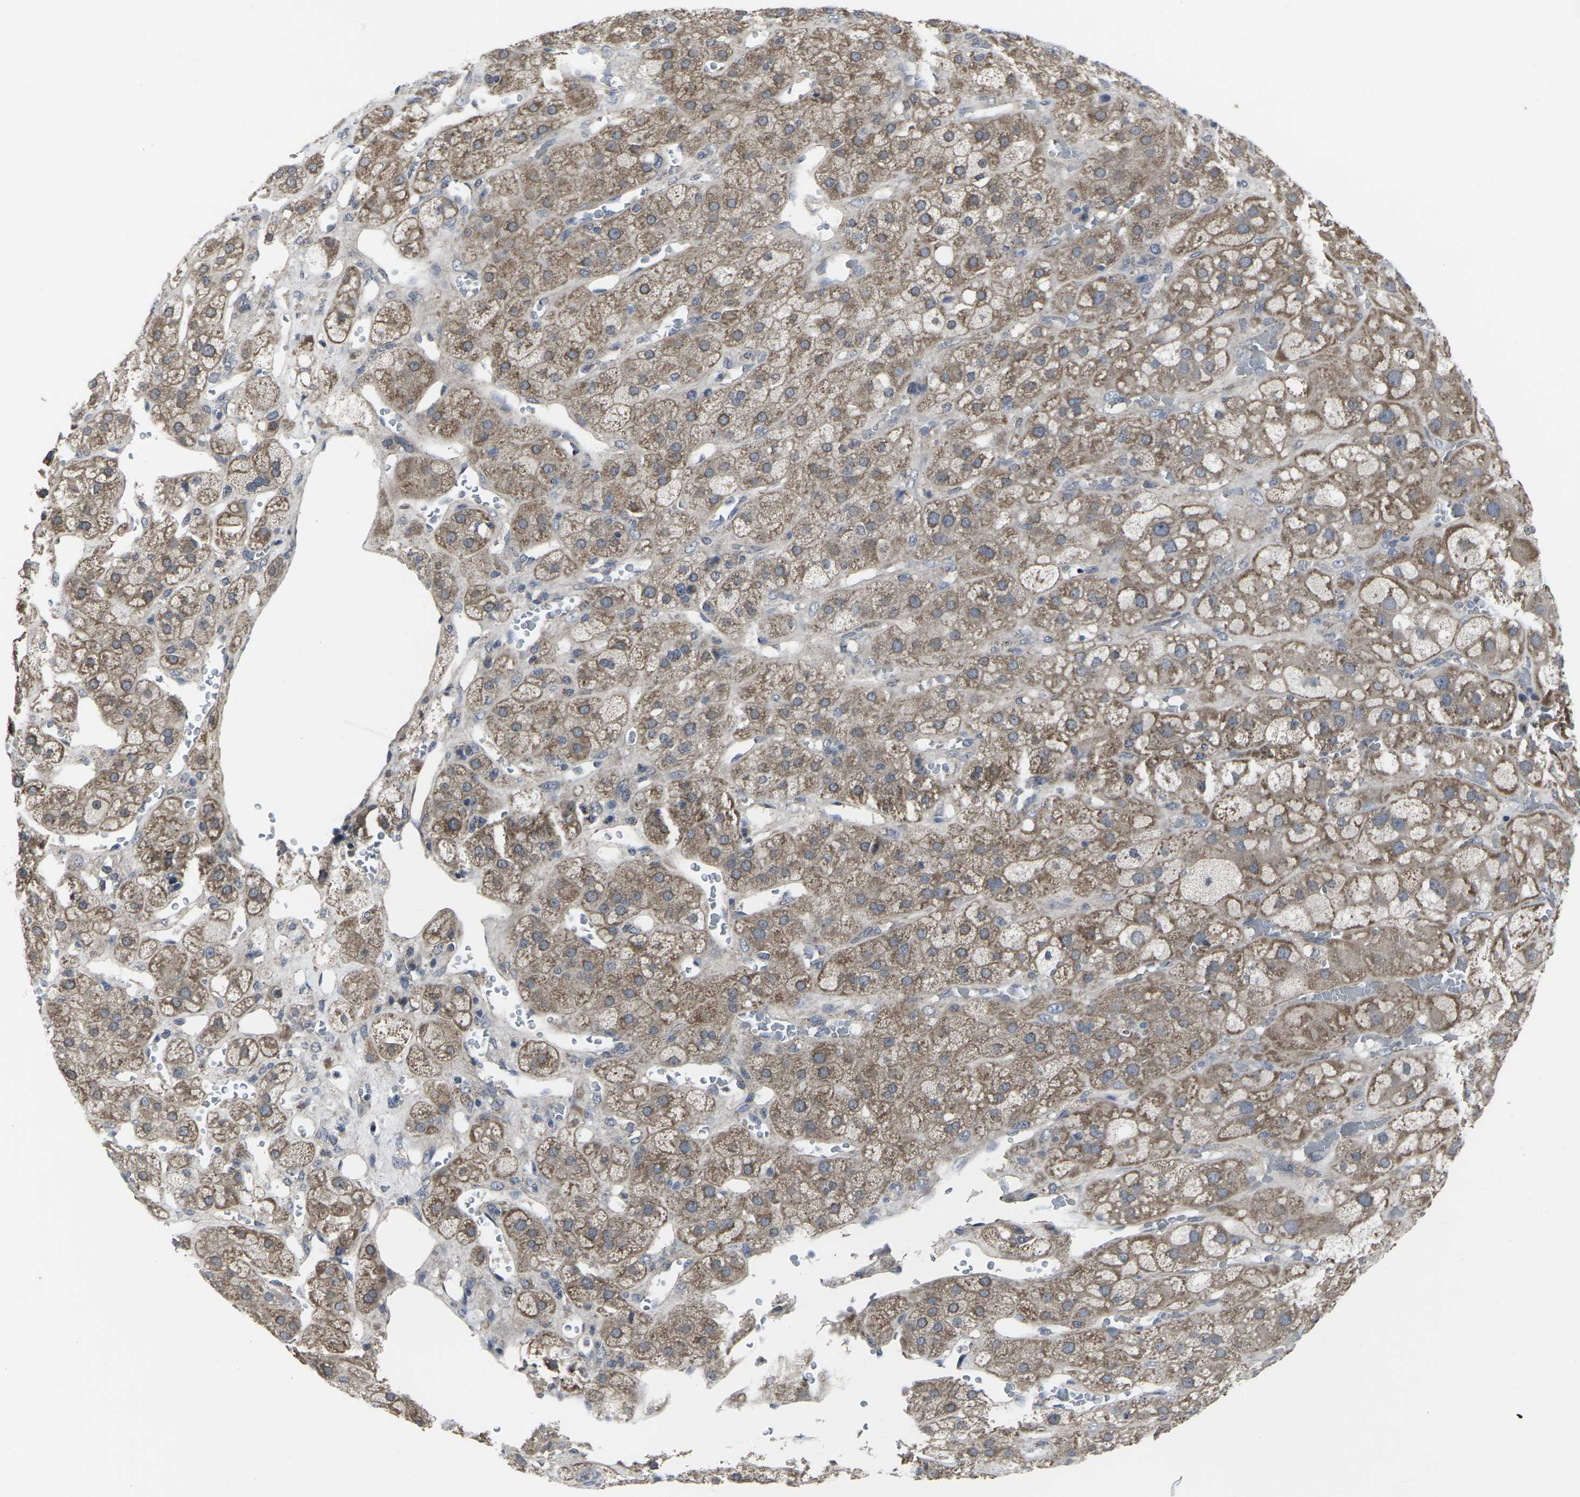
{"staining": {"intensity": "moderate", "quantity": ">75%", "location": "cytoplasmic/membranous"}, "tissue": "adrenal gland", "cell_type": "Glandular cells", "image_type": "normal", "snomed": [{"axis": "morphology", "description": "Normal tissue, NOS"}, {"axis": "topography", "description": "Adrenal gland"}], "caption": "Protein staining shows moderate cytoplasmic/membranous expression in about >75% of glandular cells in unremarkable adrenal gland.", "gene": "MAPKAPK2", "patient": {"sex": "female", "age": 47}}